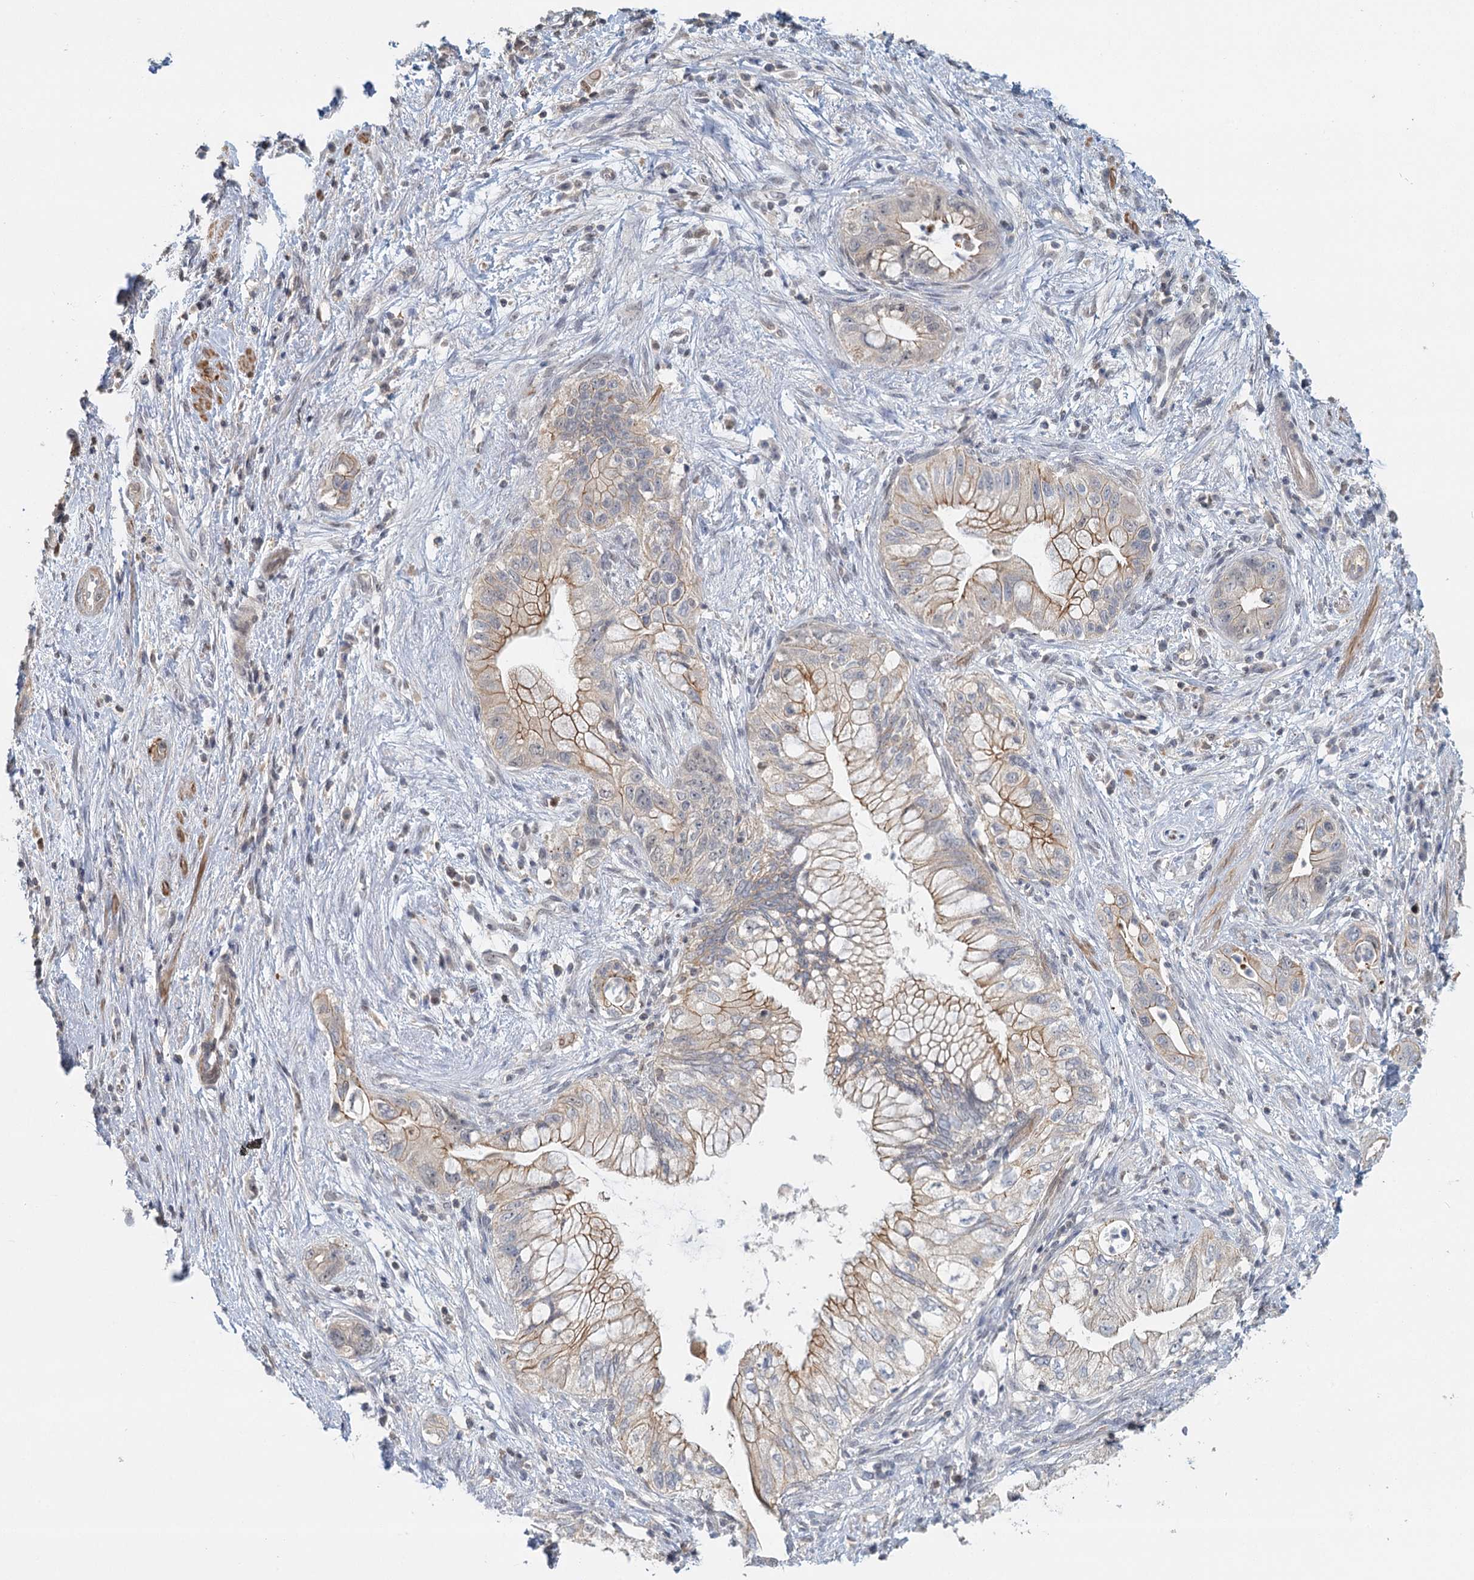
{"staining": {"intensity": "moderate", "quantity": "25%-75%", "location": "cytoplasmic/membranous"}, "tissue": "pancreatic cancer", "cell_type": "Tumor cells", "image_type": "cancer", "snomed": [{"axis": "morphology", "description": "Adenocarcinoma, NOS"}, {"axis": "topography", "description": "Pancreas"}], "caption": "Immunohistochemistry (DAB) staining of adenocarcinoma (pancreatic) reveals moderate cytoplasmic/membranous protein positivity in approximately 25%-75% of tumor cells.", "gene": "GPATCH11", "patient": {"sex": "female", "age": 73}}